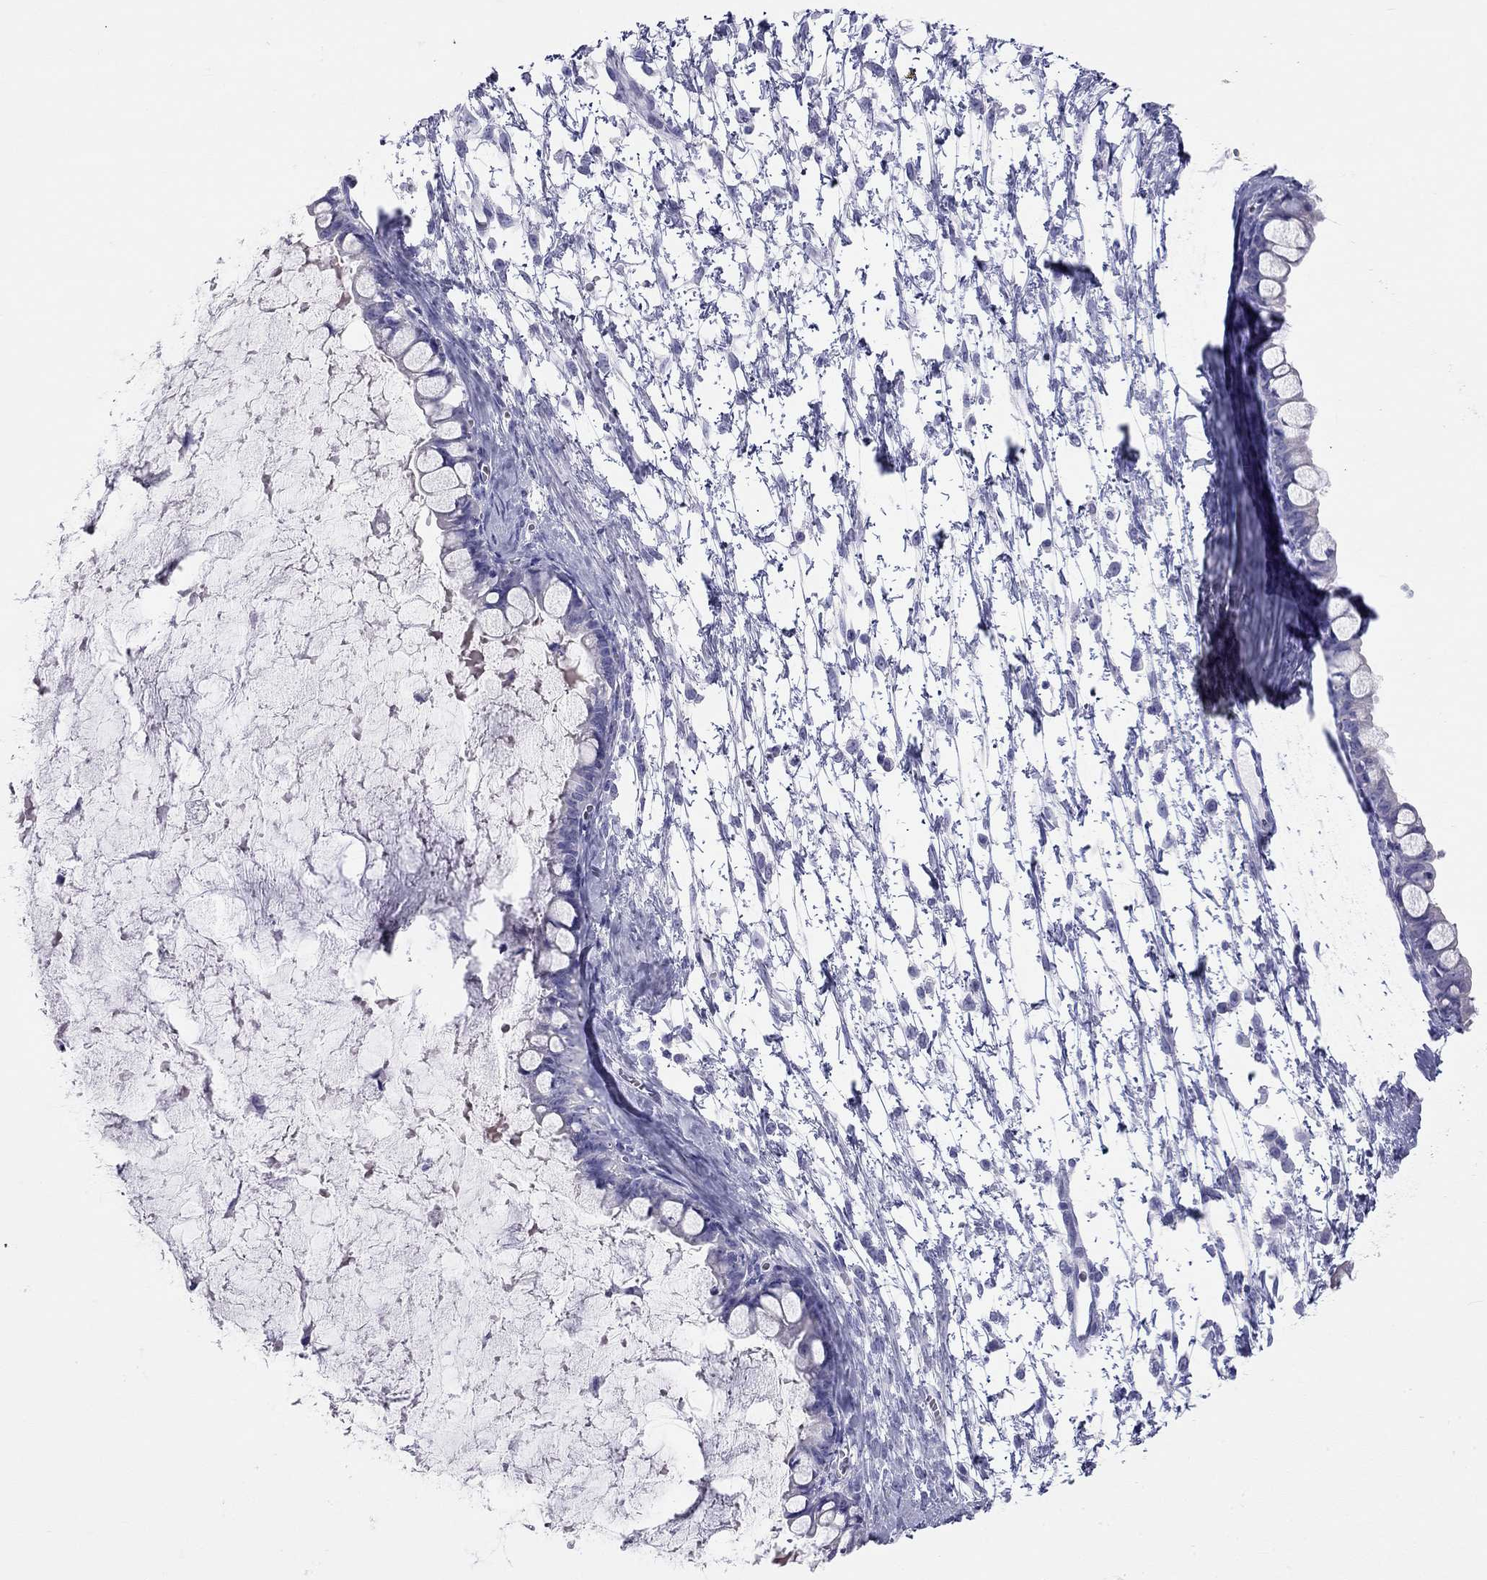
{"staining": {"intensity": "negative", "quantity": "none", "location": "none"}, "tissue": "ovarian cancer", "cell_type": "Tumor cells", "image_type": "cancer", "snomed": [{"axis": "morphology", "description": "Cystadenocarcinoma, mucinous, NOS"}, {"axis": "topography", "description": "Ovary"}], "caption": "Image shows no protein positivity in tumor cells of ovarian cancer (mucinous cystadenocarcinoma) tissue. The staining was performed using DAB to visualize the protein expression in brown, while the nuclei were stained in blue with hematoxylin (Magnification: 20x).", "gene": "HLA-DQB2", "patient": {"sex": "female", "age": 63}}